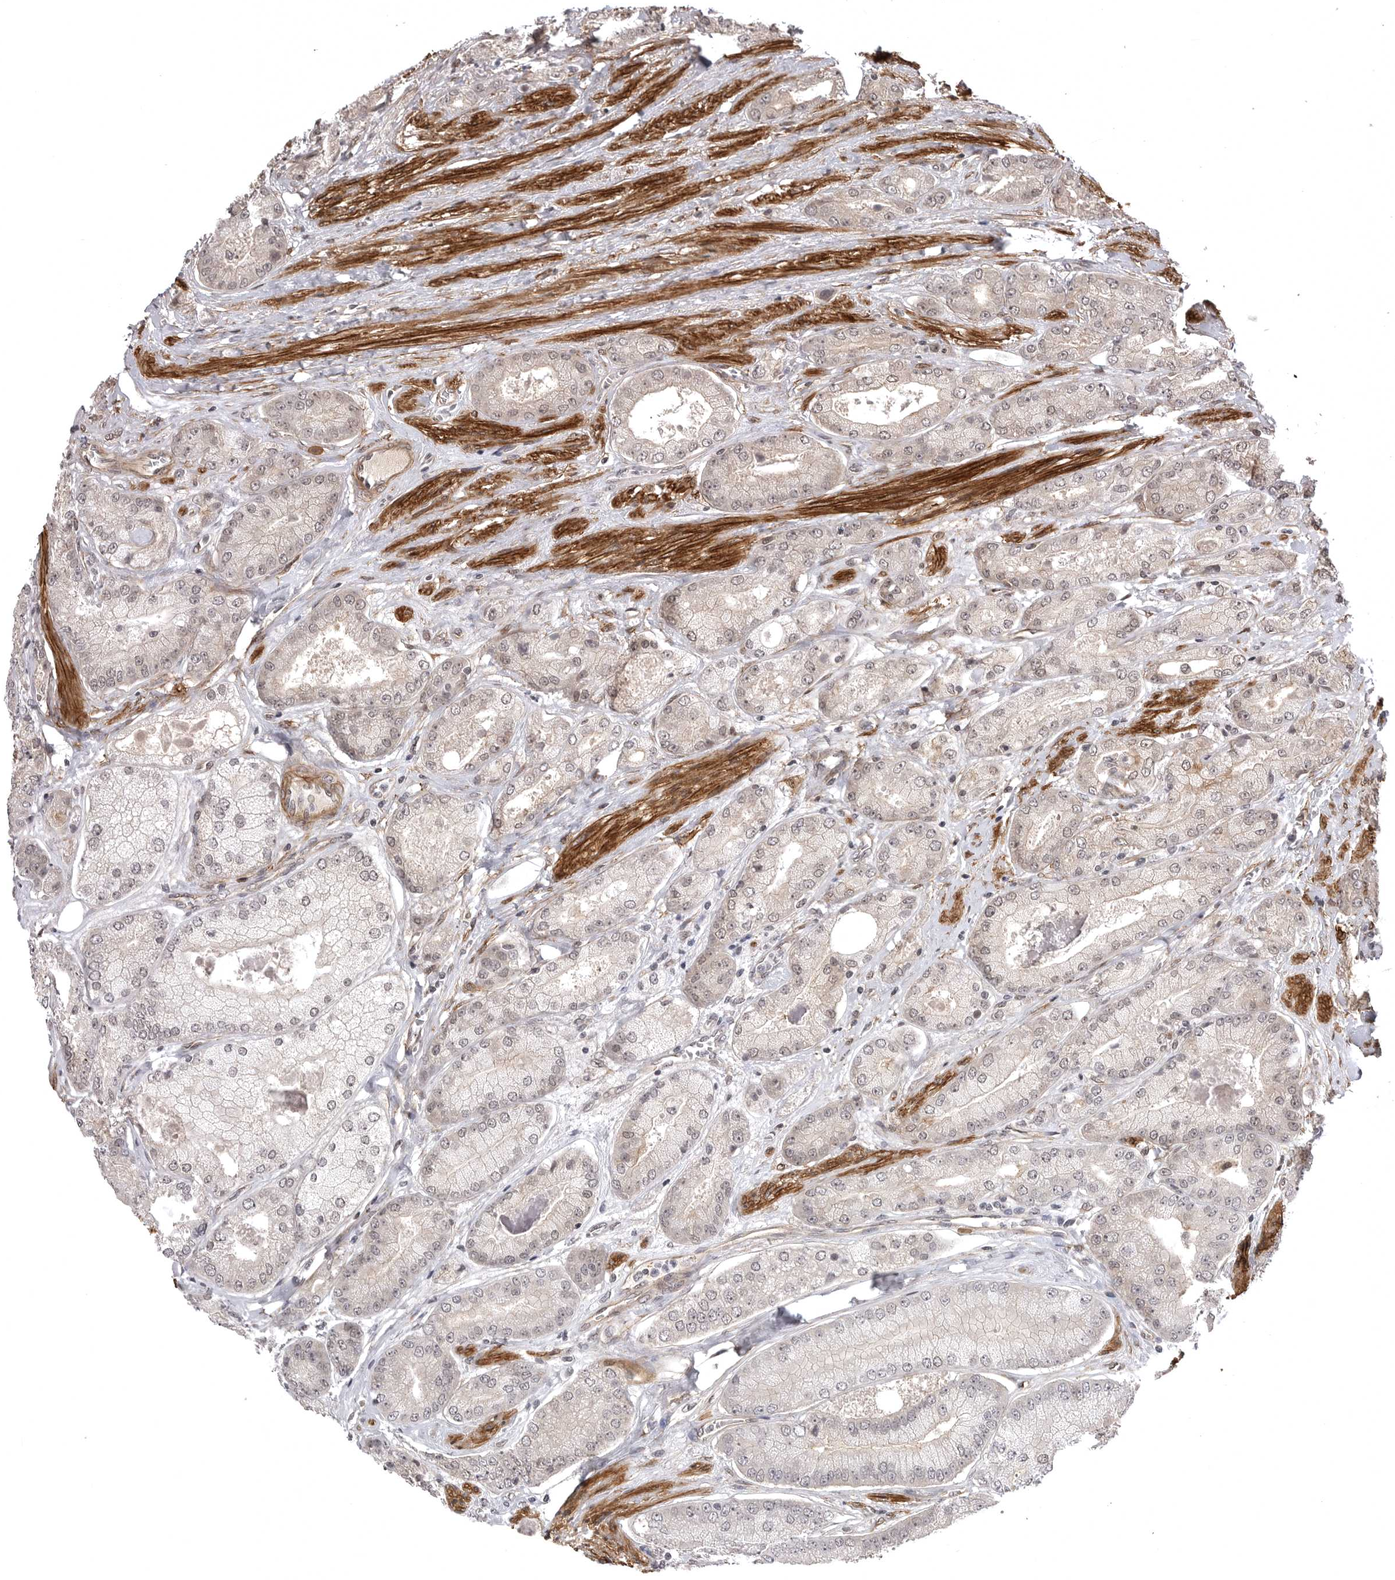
{"staining": {"intensity": "negative", "quantity": "none", "location": "none"}, "tissue": "prostate cancer", "cell_type": "Tumor cells", "image_type": "cancer", "snomed": [{"axis": "morphology", "description": "Adenocarcinoma, High grade"}, {"axis": "topography", "description": "Prostate"}], "caption": "Immunohistochemistry of human prostate cancer shows no expression in tumor cells.", "gene": "SORBS1", "patient": {"sex": "male", "age": 58}}